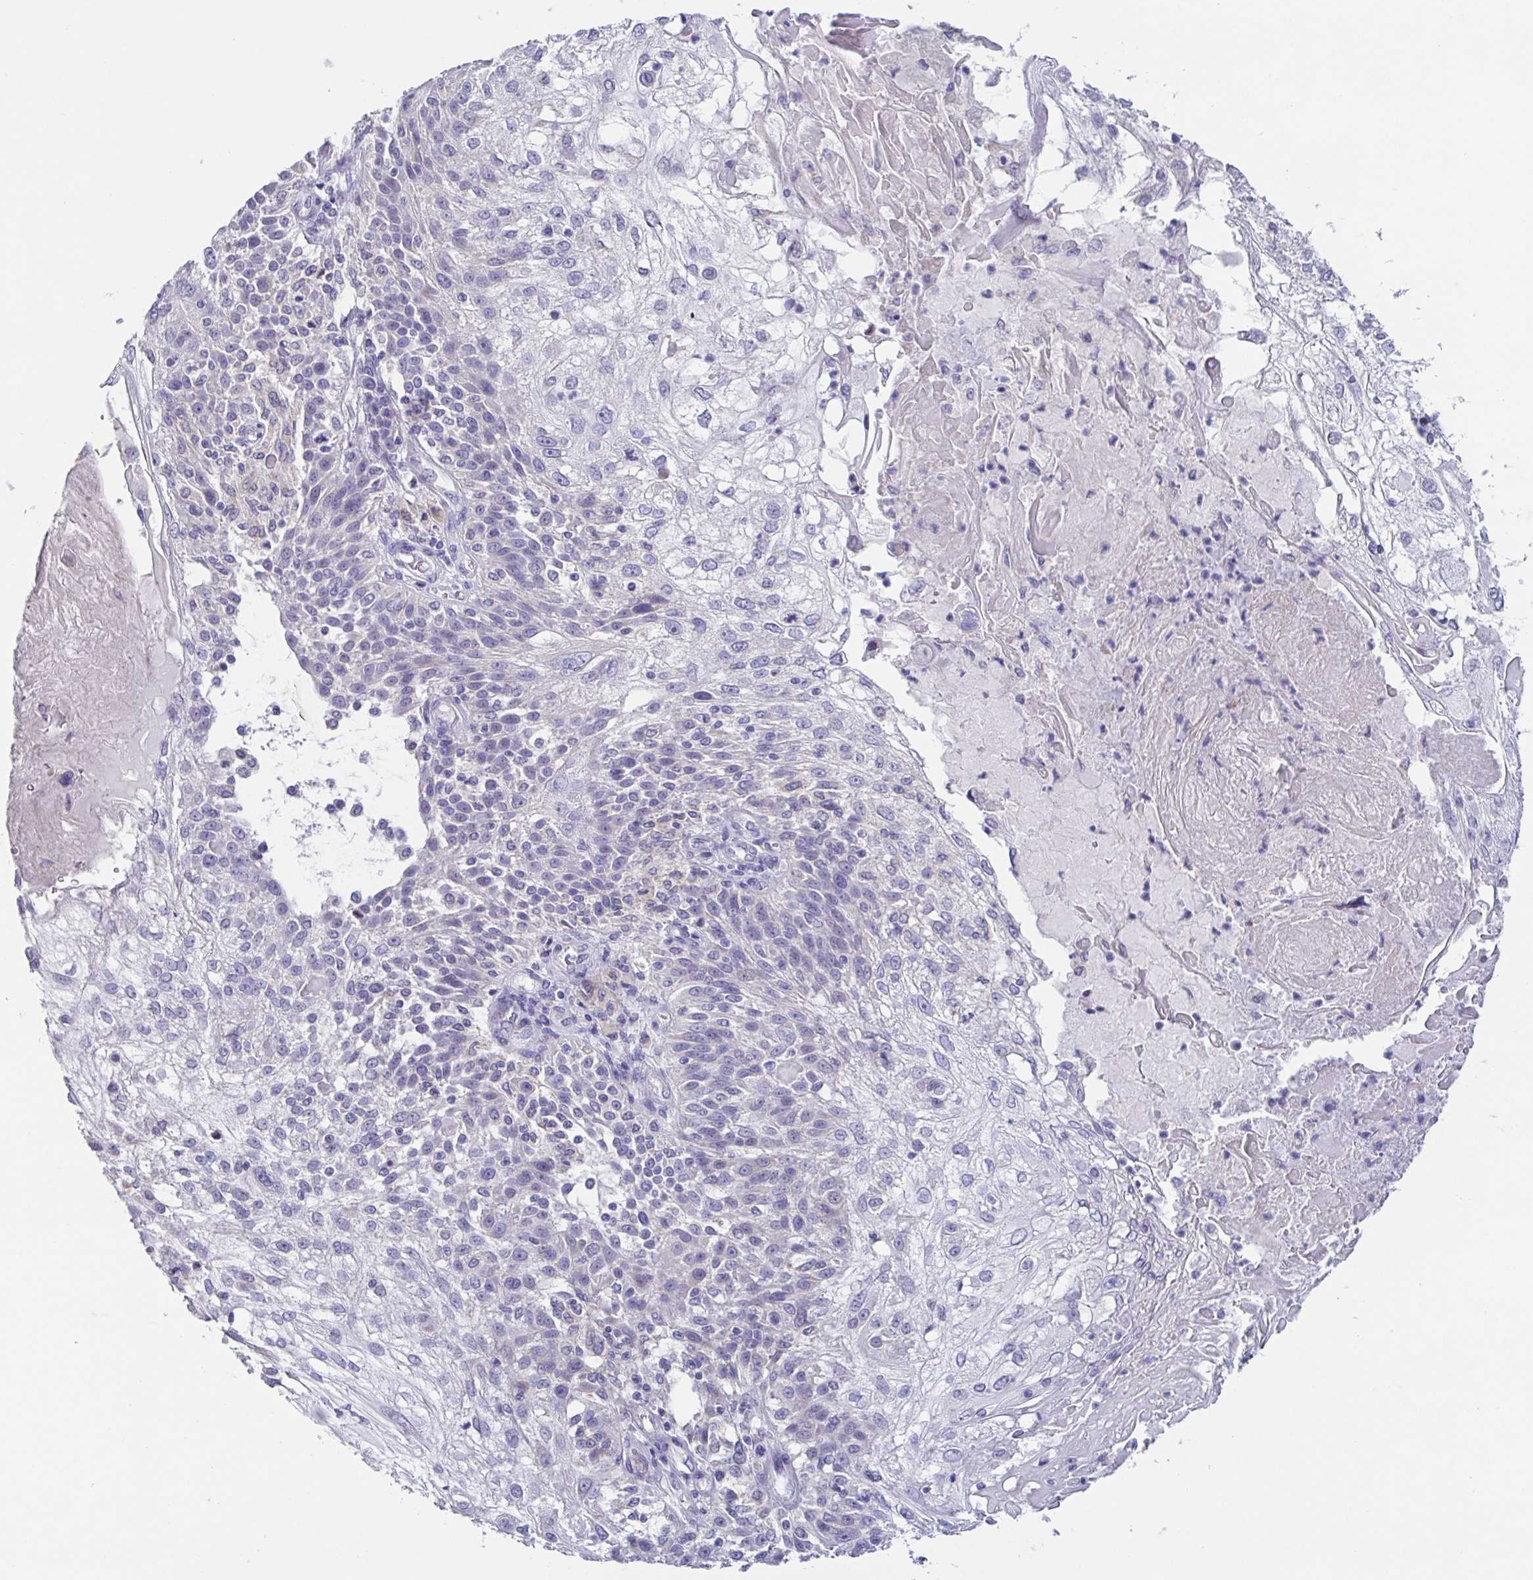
{"staining": {"intensity": "negative", "quantity": "none", "location": "none"}, "tissue": "skin cancer", "cell_type": "Tumor cells", "image_type": "cancer", "snomed": [{"axis": "morphology", "description": "Normal tissue, NOS"}, {"axis": "morphology", "description": "Squamous cell carcinoma, NOS"}, {"axis": "topography", "description": "Skin"}], "caption": "A histopathology image of squamous cell carcinoma (skin) stained for a protein displays no brown staining in tumor cells.", "gene": "RDH11", "patient": {"sex": "female", "age": 83}}